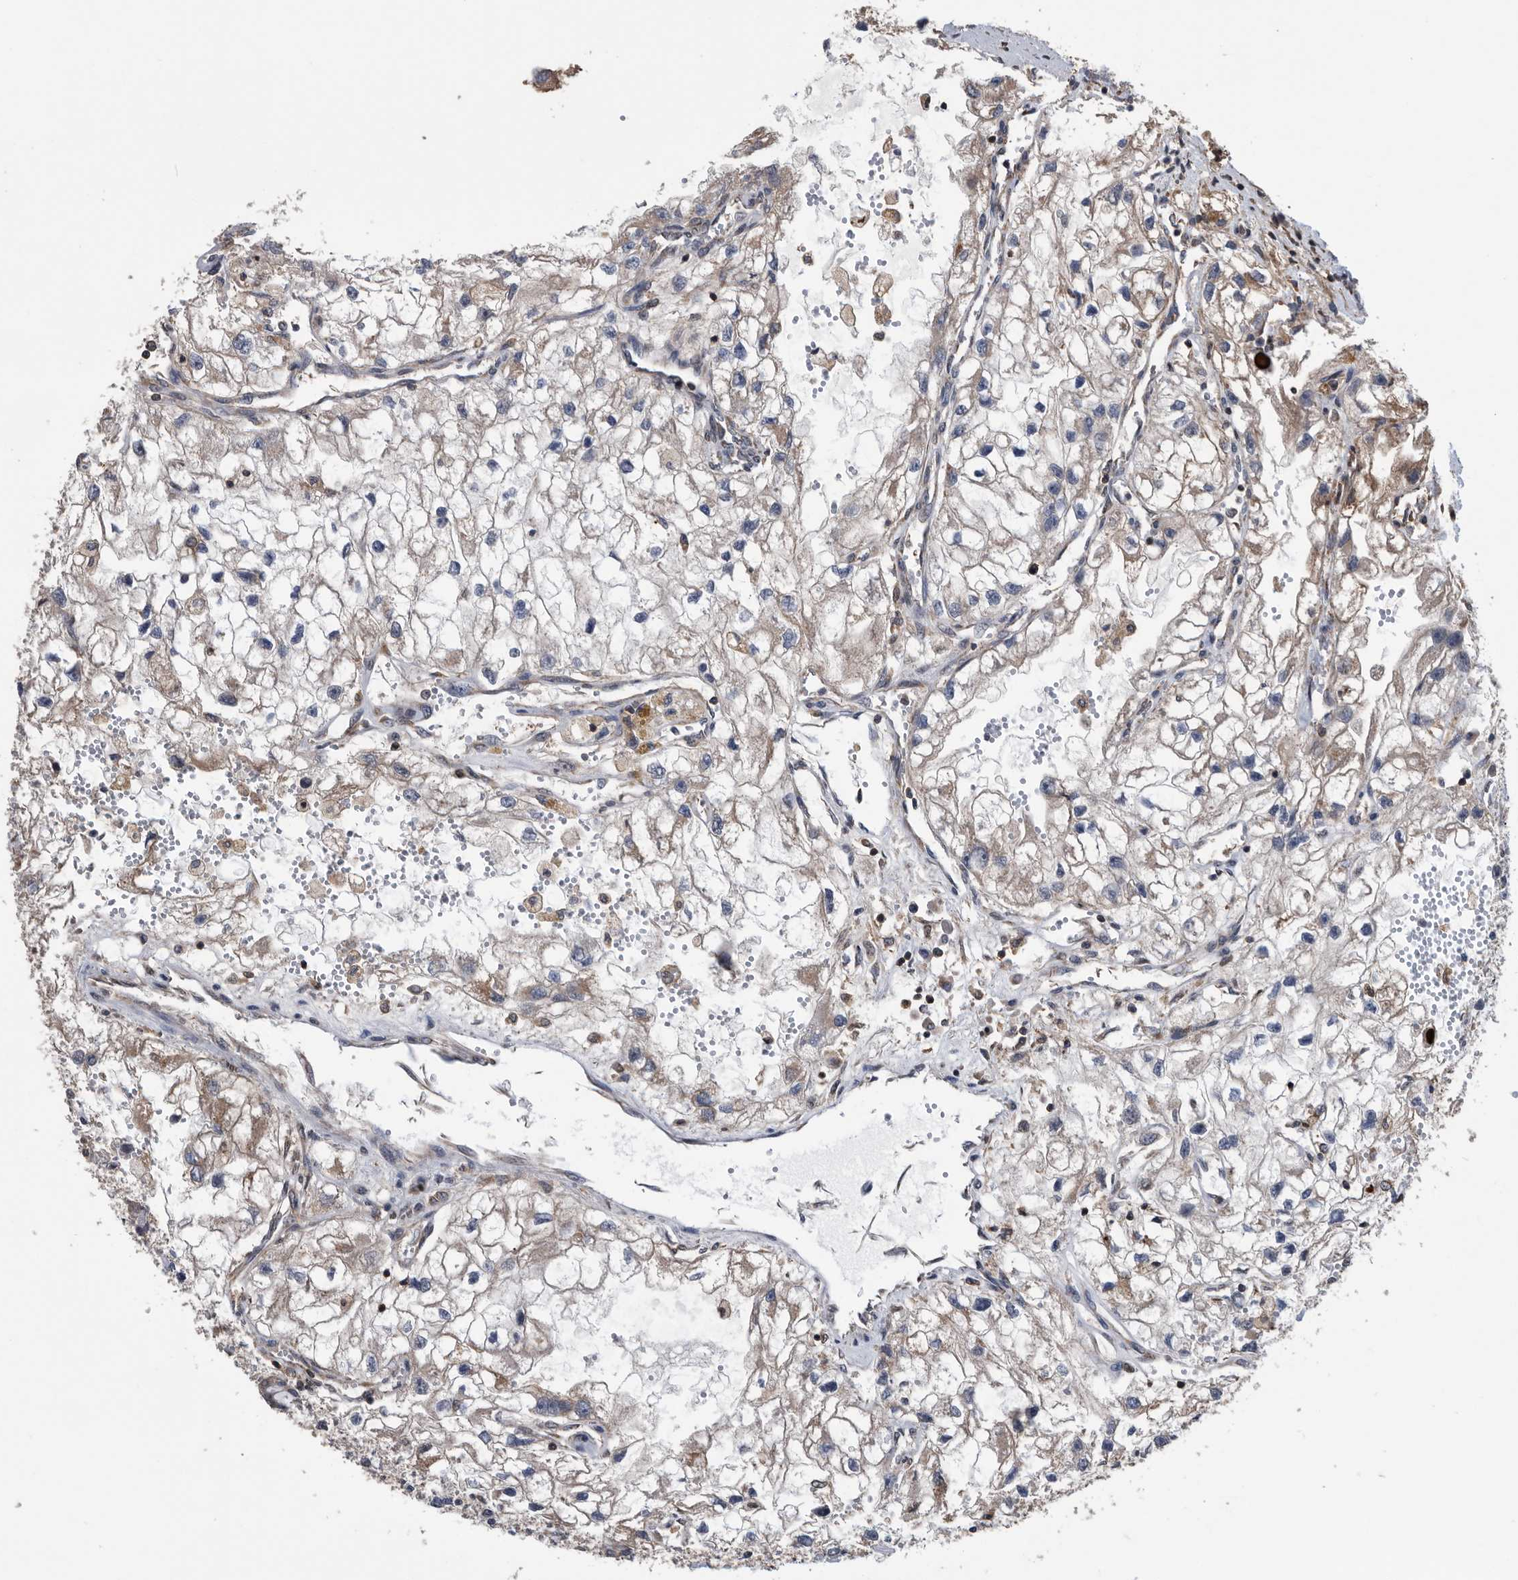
{"staining": {"intensity": "moderate", "quantity": "25%-75%", "location": "cytoplasmic/membranous"}, "tissue": "renal cancer", "cell_type": "Tumor cells", "image_type": "cancer", "snomed": [{"axis": "morphology", "description": "Adenocarcinoma, NOS"}, {"axis": "topography", "description": "Kidney"}], "caption": "Brown immunohistochemical staining in human adenocarcinoma (renal) displays moderate cytoplasmic/membranous staining in approximately 25%-75% of tumor cells.", "gene": "NRBP1", "patient": {"sex": "female", "age": 70}}